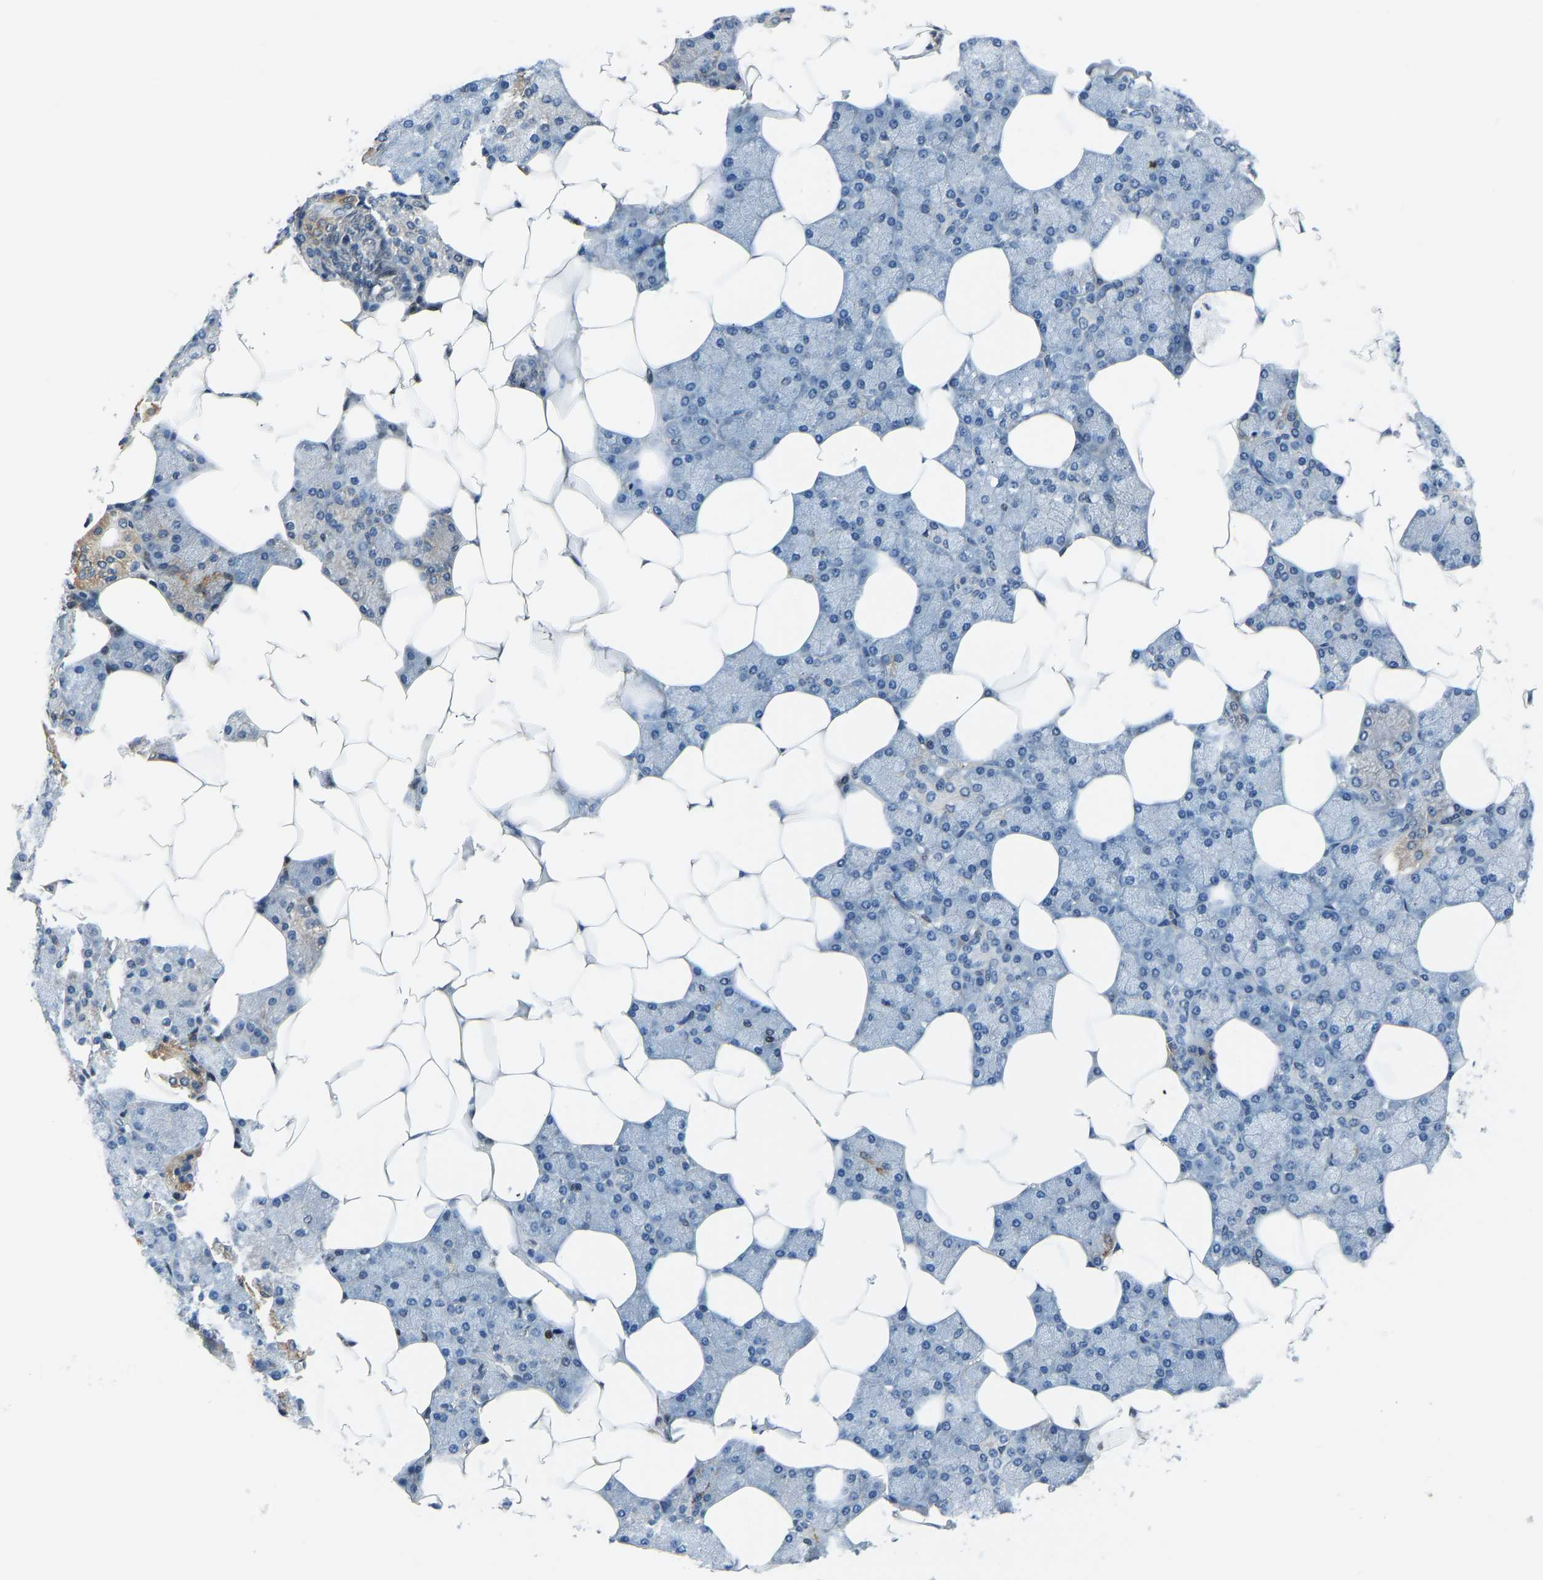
{"staining": {"intensity": "moderate", "quantity": "<25%", "location": "cytoplasmic/membranous,nuclear"}, "tissue": "salivary gland", "cell_type": "Glandular cells", "image_type": "normal", "snomed": [{"axis": "morphology", "description": "Normal tissue, NOS"}, {"axis": "topography", "description": "Salivary gland"}], "caption": "This image displays benign salivary gland stained with immunohistochemistry to label a protein in brown. The cytoplasmic/membranous,nuclear of glandular cells show moderate positivity for the protein. Nuclei are counter-stained blue.", "gene": "FOS", "patient": {"sex": "male", "age": 62}}